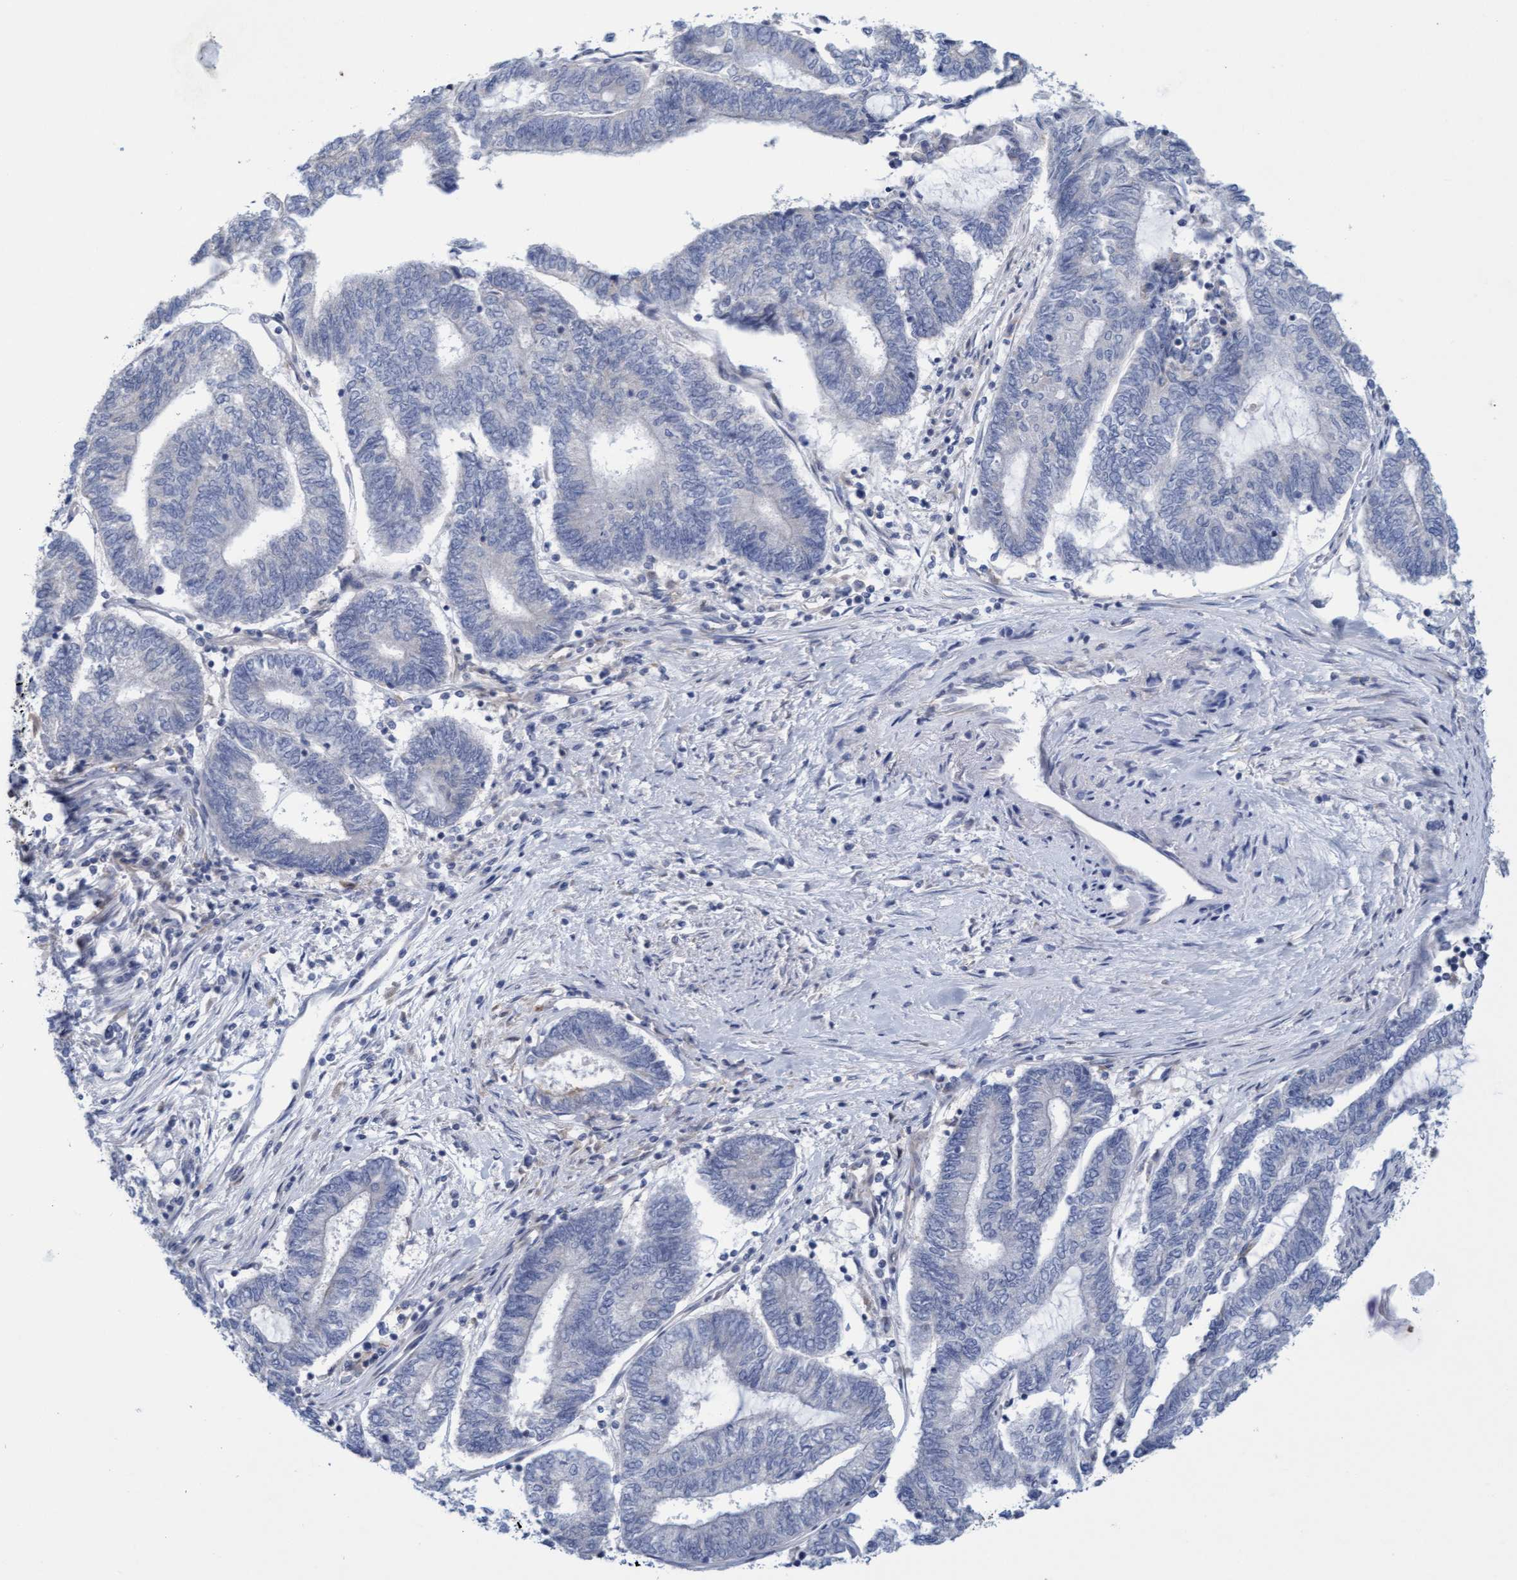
{"staining": {"intensity": "negative", "quantity": "none", "location": "none"}, "tissue": "endometrial cancer", "cell_type": "Tumor cells", "image_type": "cancer", "snomed": [{"axis": "morphology", "description": "Adenocarcinoma, NOS"}, {"axis": "topography", "description": "Uterus"}, {"axis": "topography", "description": "Endometrium"}], "caption": "Immunohistochemical staining of adenocarcinoma (endometrial) exhibits no significant expression in tumor cells.", "gene": "SLC28A3", "patient": {"sex": "female", "age": 70}}